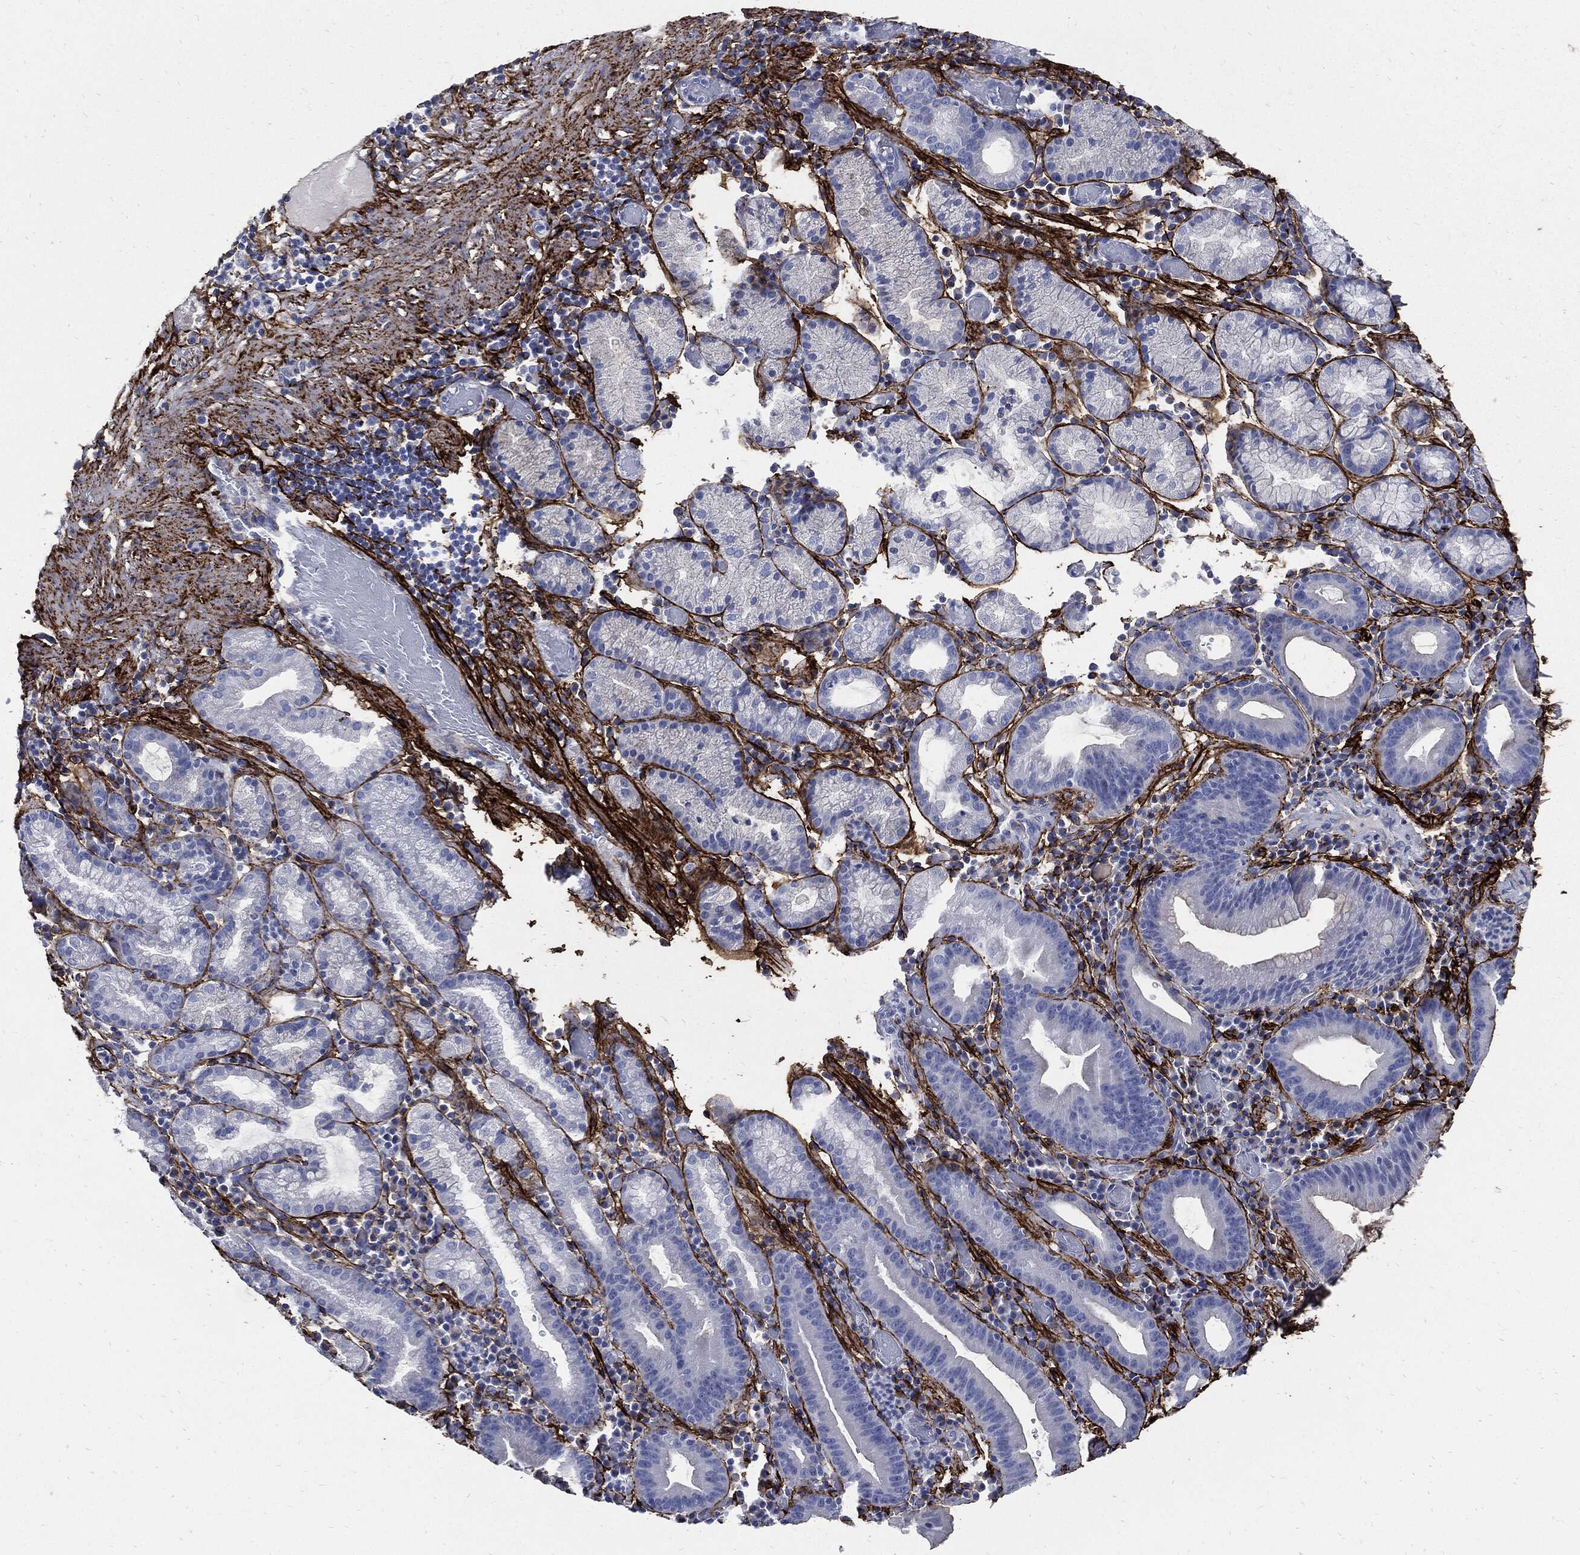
{"staining": {"intensity": "negative", "quantity": "none", "location": "none"}, "tissue": "stomach cancer", "cell_type": "Tumor cells", "image_type": "cancer", "snomed": [{"axis": "morphology", "description": "Adenocarcinoma, NOS"}, {"axis": "topography", "description": "Stomach"}], "caption": "The photomicrograph displays no significant positivity in tumor cells of stomach adenocarcinoma.", "gene": "FBN1", "patient": {"sex": "male", "age": 79}}